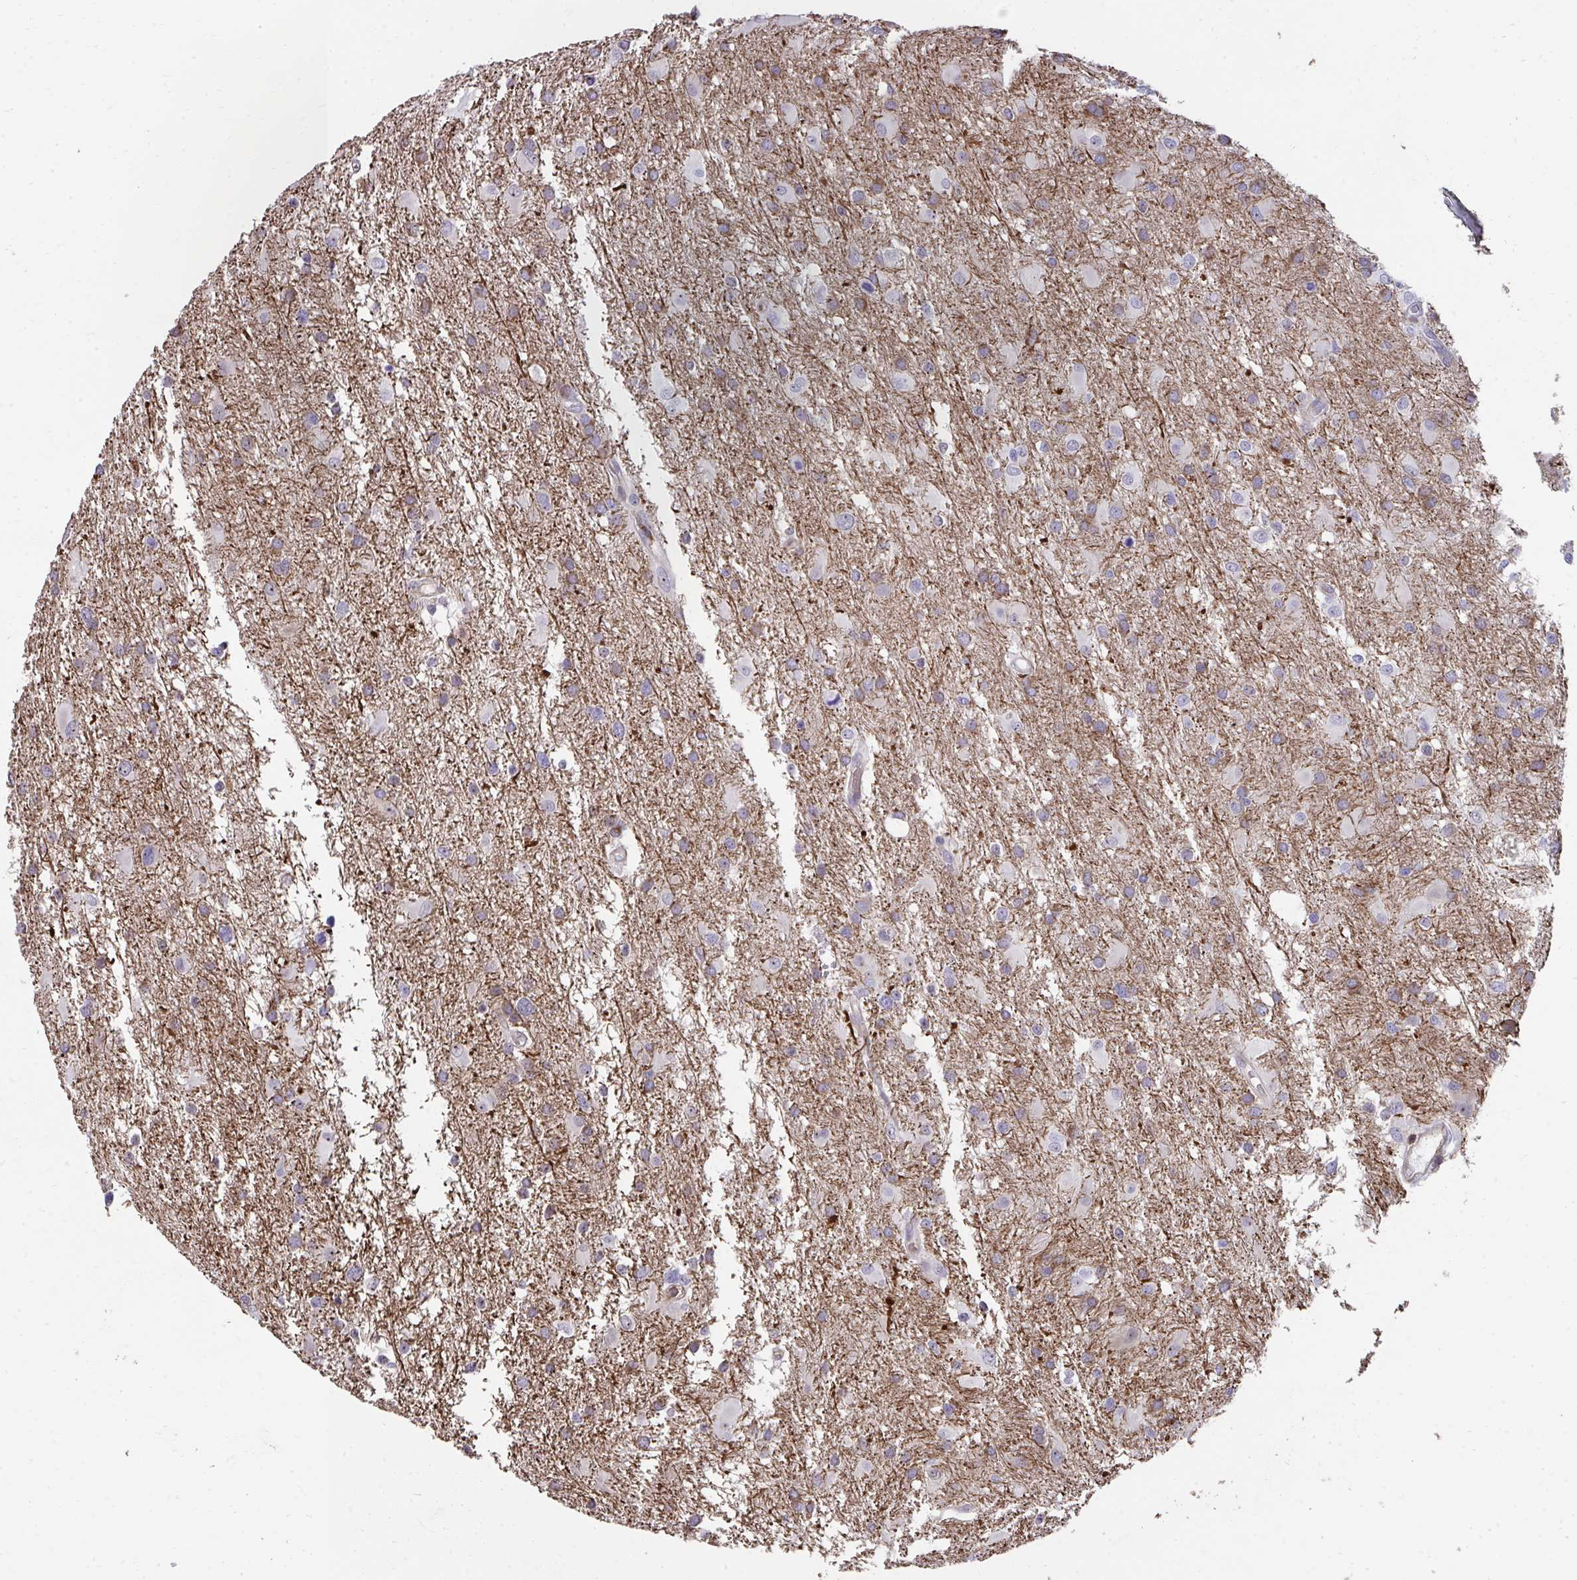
{"staining": {"intensity": "moderate", "quantity": "25%-75%", "location": "cytoplasmic/membranous"}, "tissue": "glioma", "cell_type": "Tumor cells", "image_type": "cancer", "snomed": [{"axis": "morphology", "description": "Glioma, malignant, High grade"}, {"axis": "topography", "description": "Brain"}], "caption": "Malignant high-grade glioma stained for a protein exhibits moderate cytoplasmic/membranous positivity in tumor cells.", "gene": "FOXN3", "patient": {"sex": "male", "age": 53}}